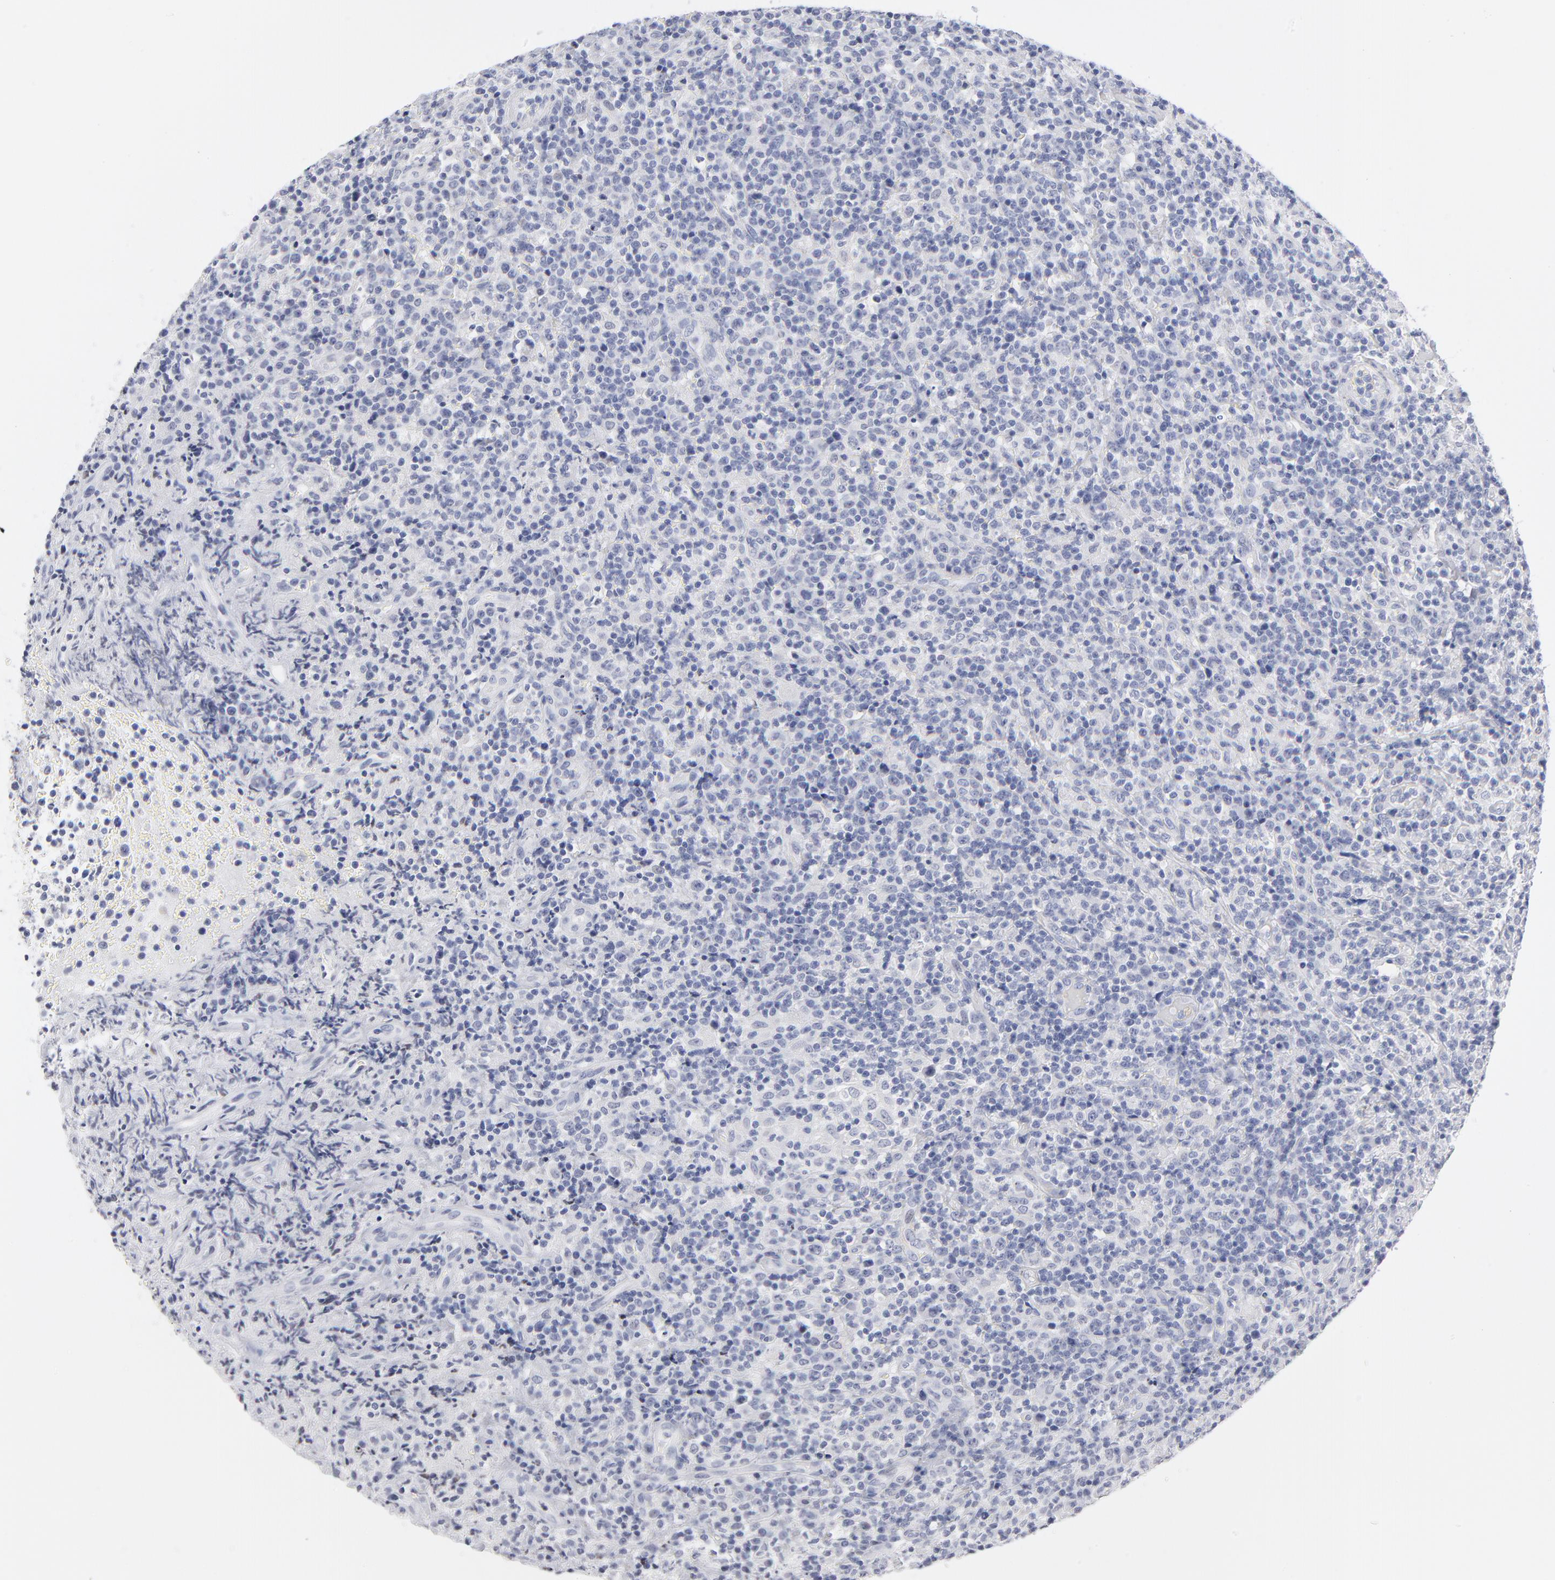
{"staining": {"intensity": "negative", "quantity": "none", "location": "none"}, "tissue": "lymphoma", "cell_type": "Tumor cells", "image_type": "cancer", "snomed": [{"axis": "morphology", "description": "Hodgkin's disease, NOS"}, {"axis": "topography", "description": "Lymph node"}], "caption": "IHC of human lymphoma exhibits no staining in tumor cells.", "gene": "KHNYN", "patient": {"sex": "male", "age": 65}}